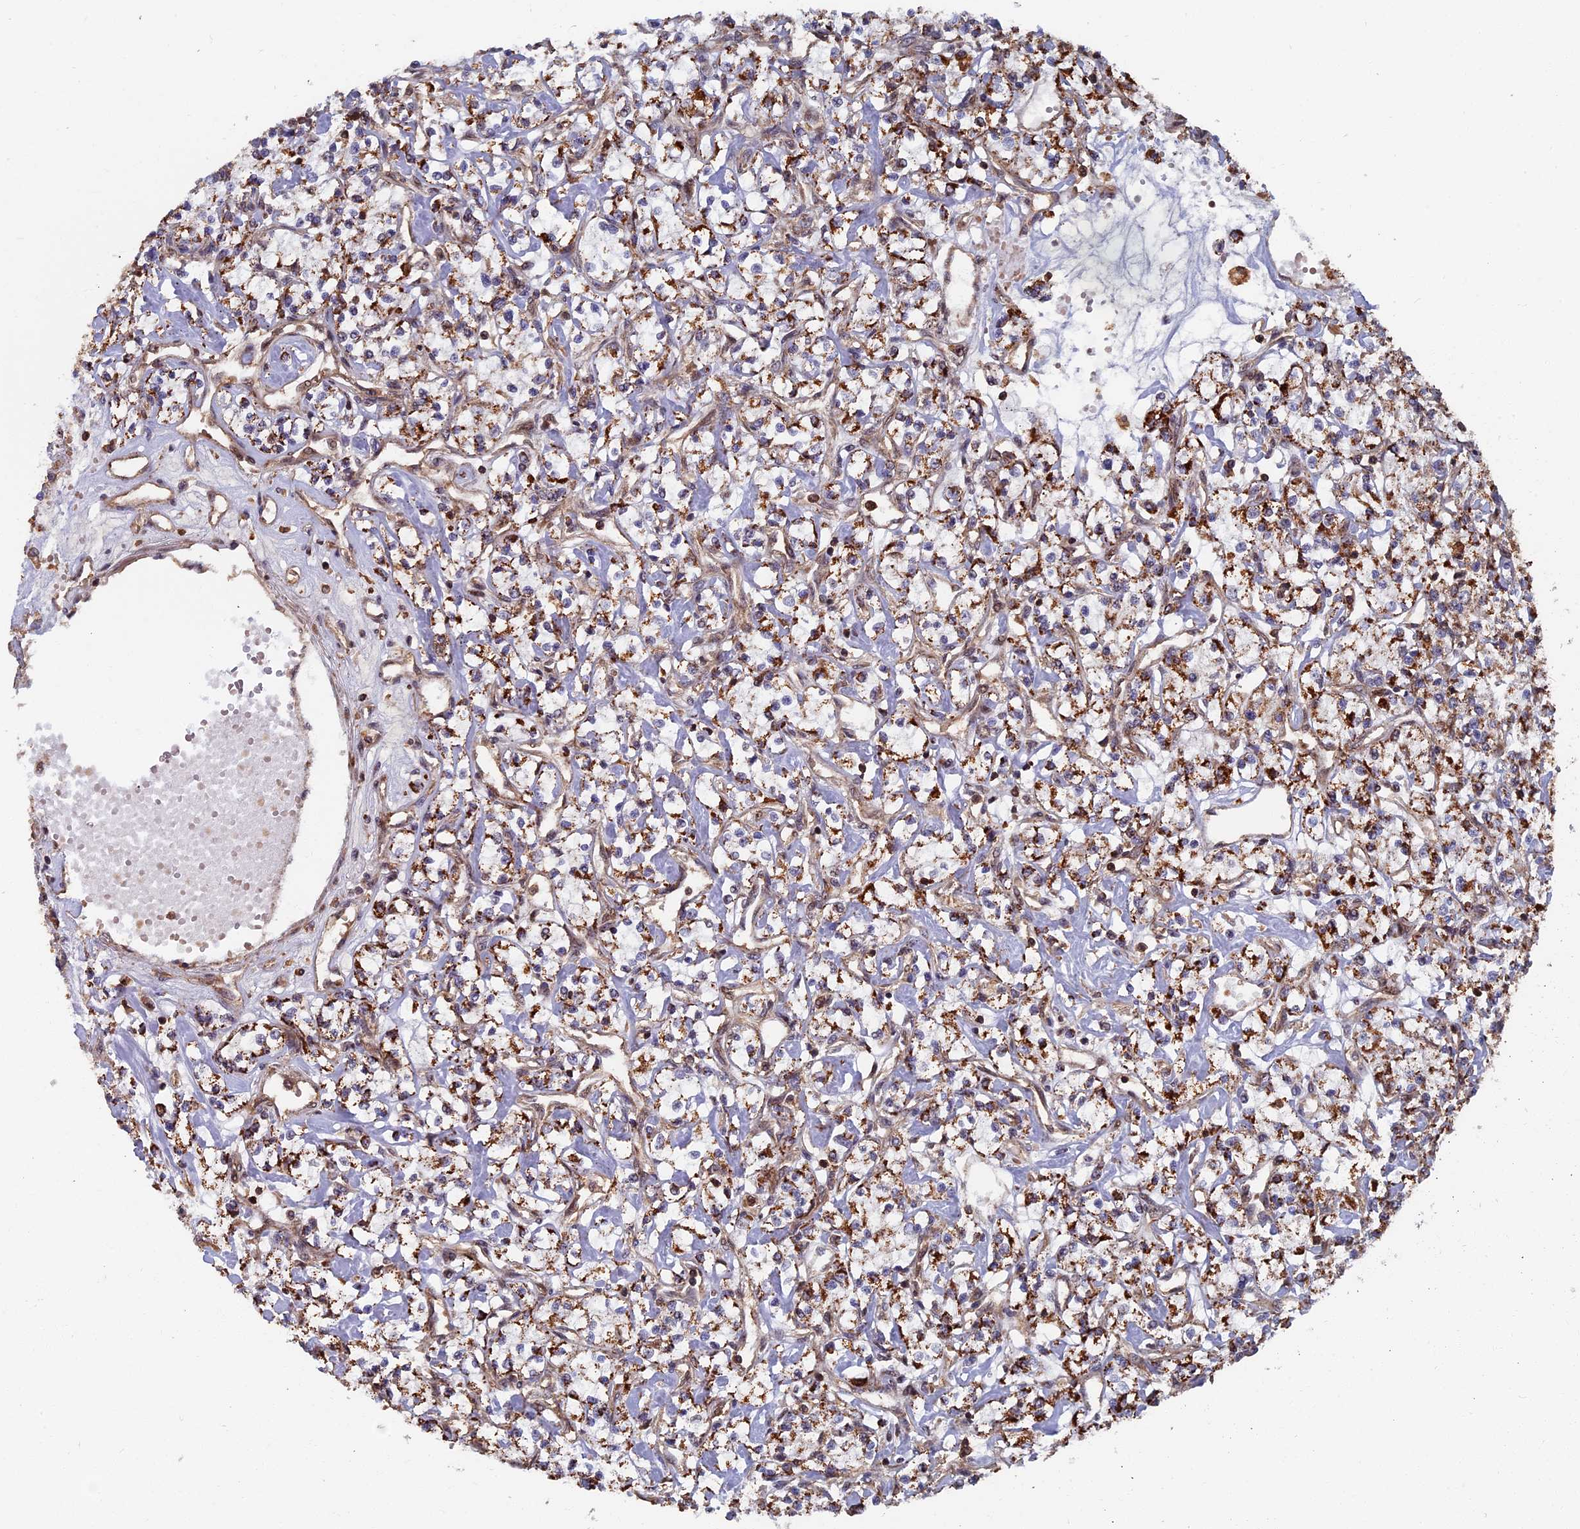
{"staining": {"intensity": "weak", "quantity": ">75%", "location": "cytoplasmic/membranous"}, "tissue": "renal cancer", "cell_type": "Tumor cells", "image_type": "cancer", "snomed": [{"axis": "morphology", "description": "Adenocarcinoma, NOS"}, {"axis": "topography", "description": "Kidney"}], "caption": "A brown stain shows weak cytoplasmic/membranous expression of a protein in human renal cancer (adenocarcinoma) tumor cells. (brown staining indicates protein expression, while blue staining denotes nuclei).", "gene": "RASGRF1", "patient": {"sex": "female", "age": 59}}